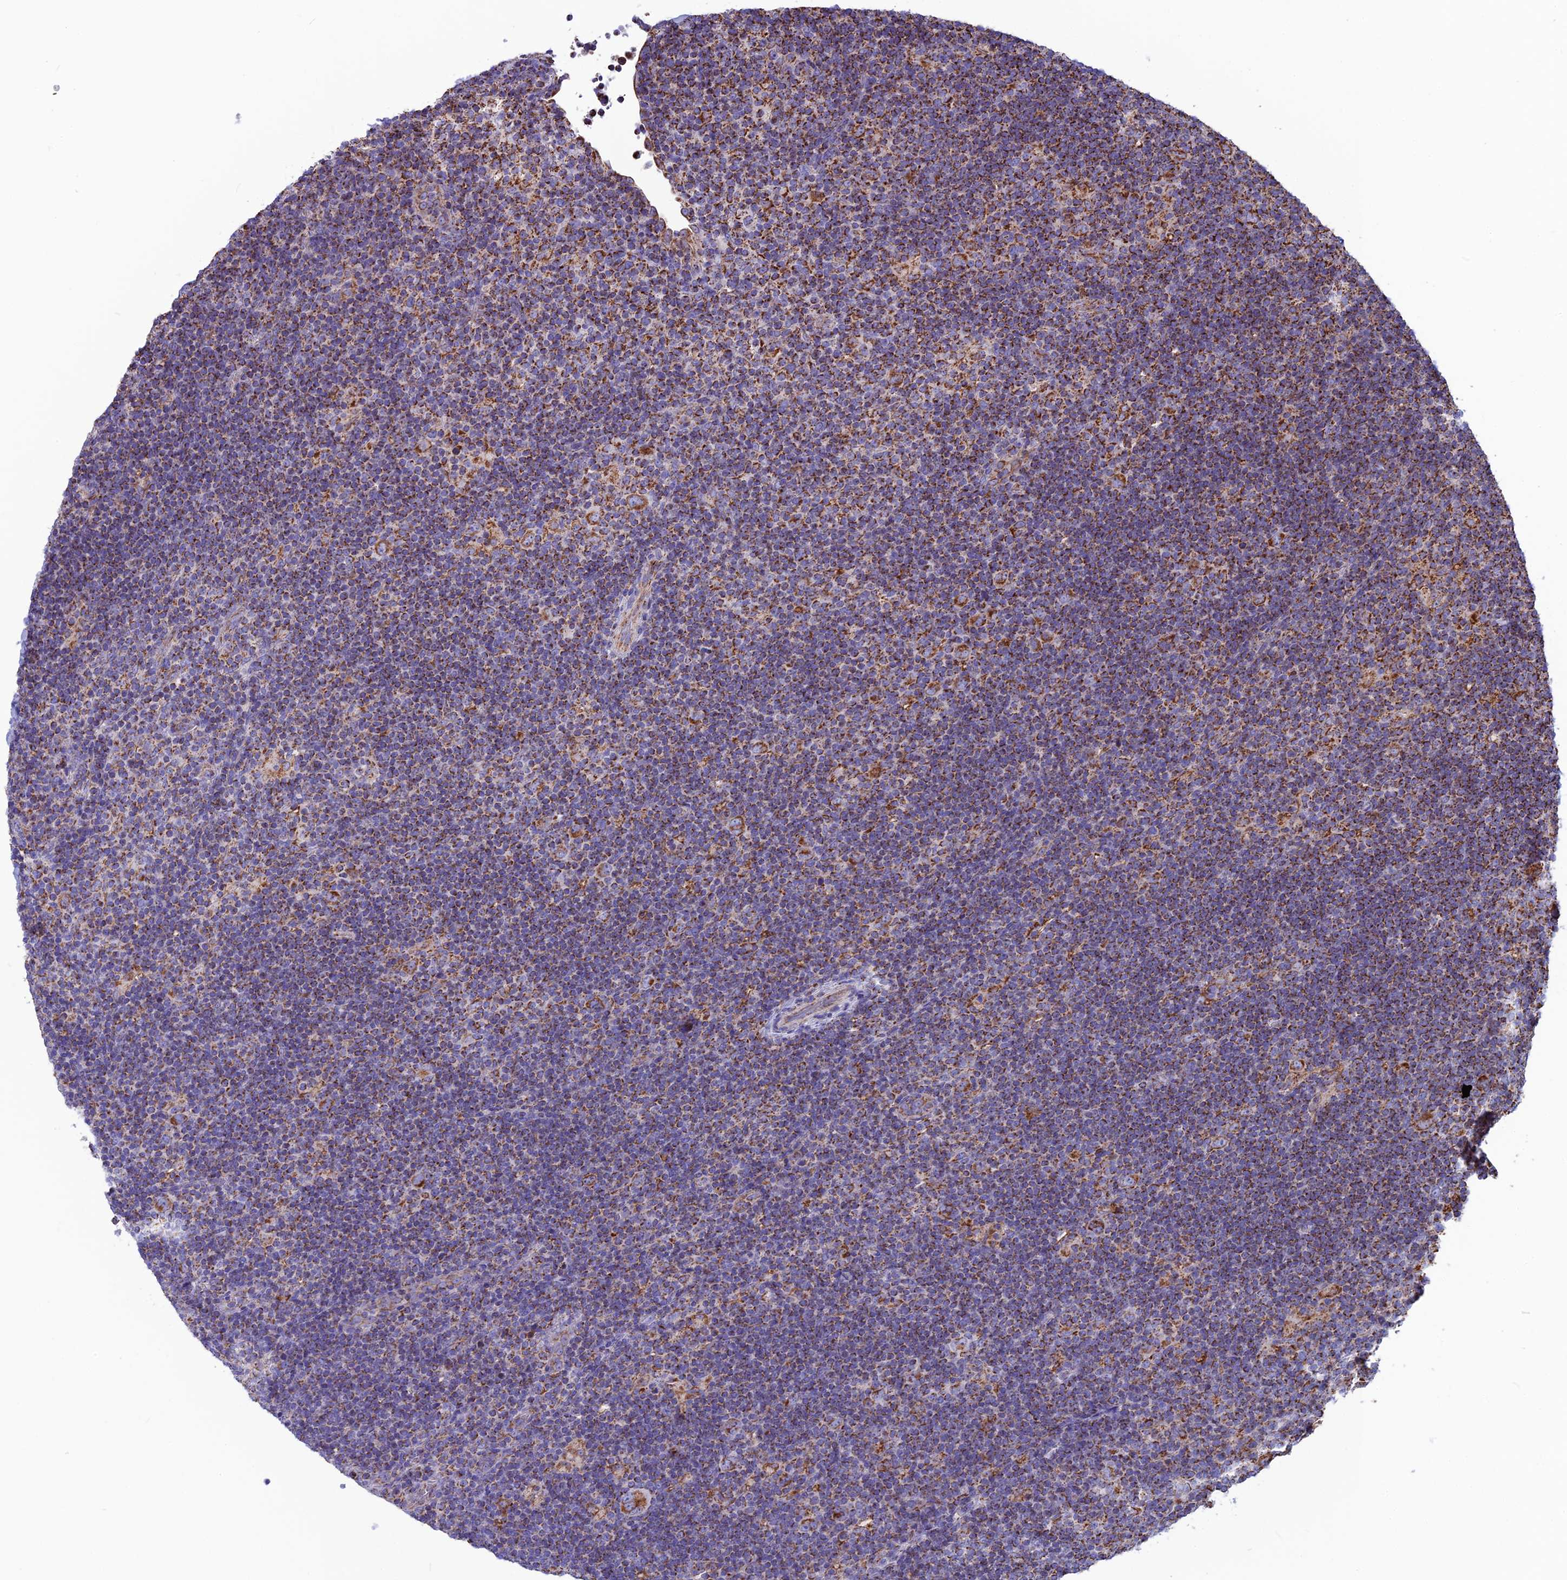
{"staining": {"intensity": "strong", "quantity": ">75%", "location": "cytoplasmic/membranous"}, "tissue": "lymphoma", "cell_type": "Tumor cells", "image_type": "cancer", "snomed": [{"axis": "morphology", "description": "Hodgkin's disease, NOS"}, {"axis": "topography", "description": "Lymph node"}], "caption": "Strong cytoplasmic/membranous positivity for a protein is seen in approximately >75% of tumor cells of lymphoma using immunohistochemistry (IHC).", "gene": "CS", "patient": {"sex": "female", "age": 57}}